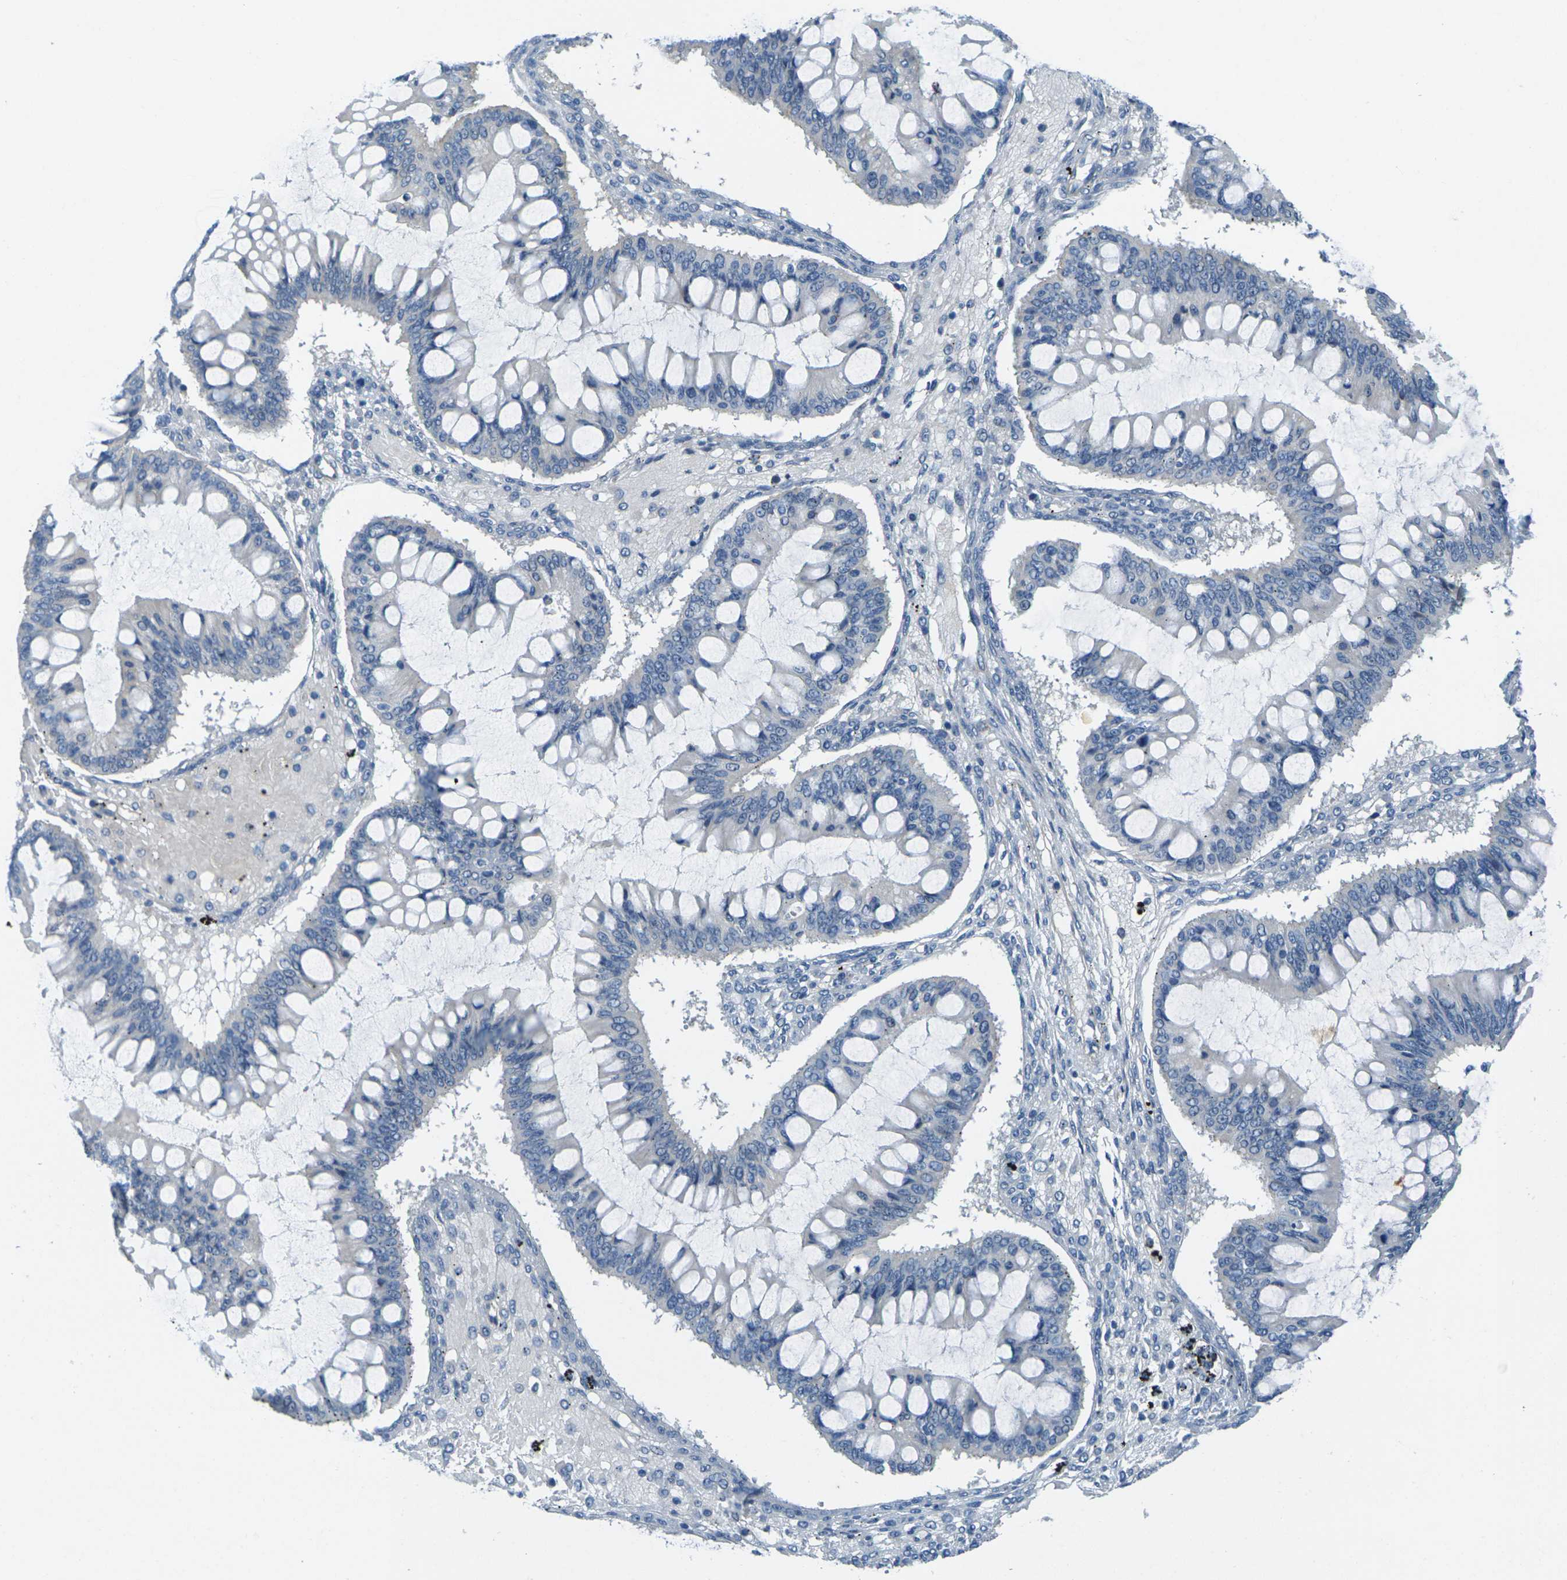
{"staining": {"intensity": "negative", "quantity": "none", "location": "none"}, "tissue": "ovarian cancer", "cell_type": "Tumor cells", "image_type": "cancer", "snomed": [{"axis": "morphology", "description": "Cystadenocarcinoma, mucinous, NOS"}, {"axis": "topography", "description": "Ovary"}], "caption": "The immunohistochemistry photomicrograph has no significant staining in tumor cells of ovarian cancer (mucinous cystadenocarcinoma) tissue.", "gene": "CYP2C8", "patient": {"sex": "female", "age": 73}}